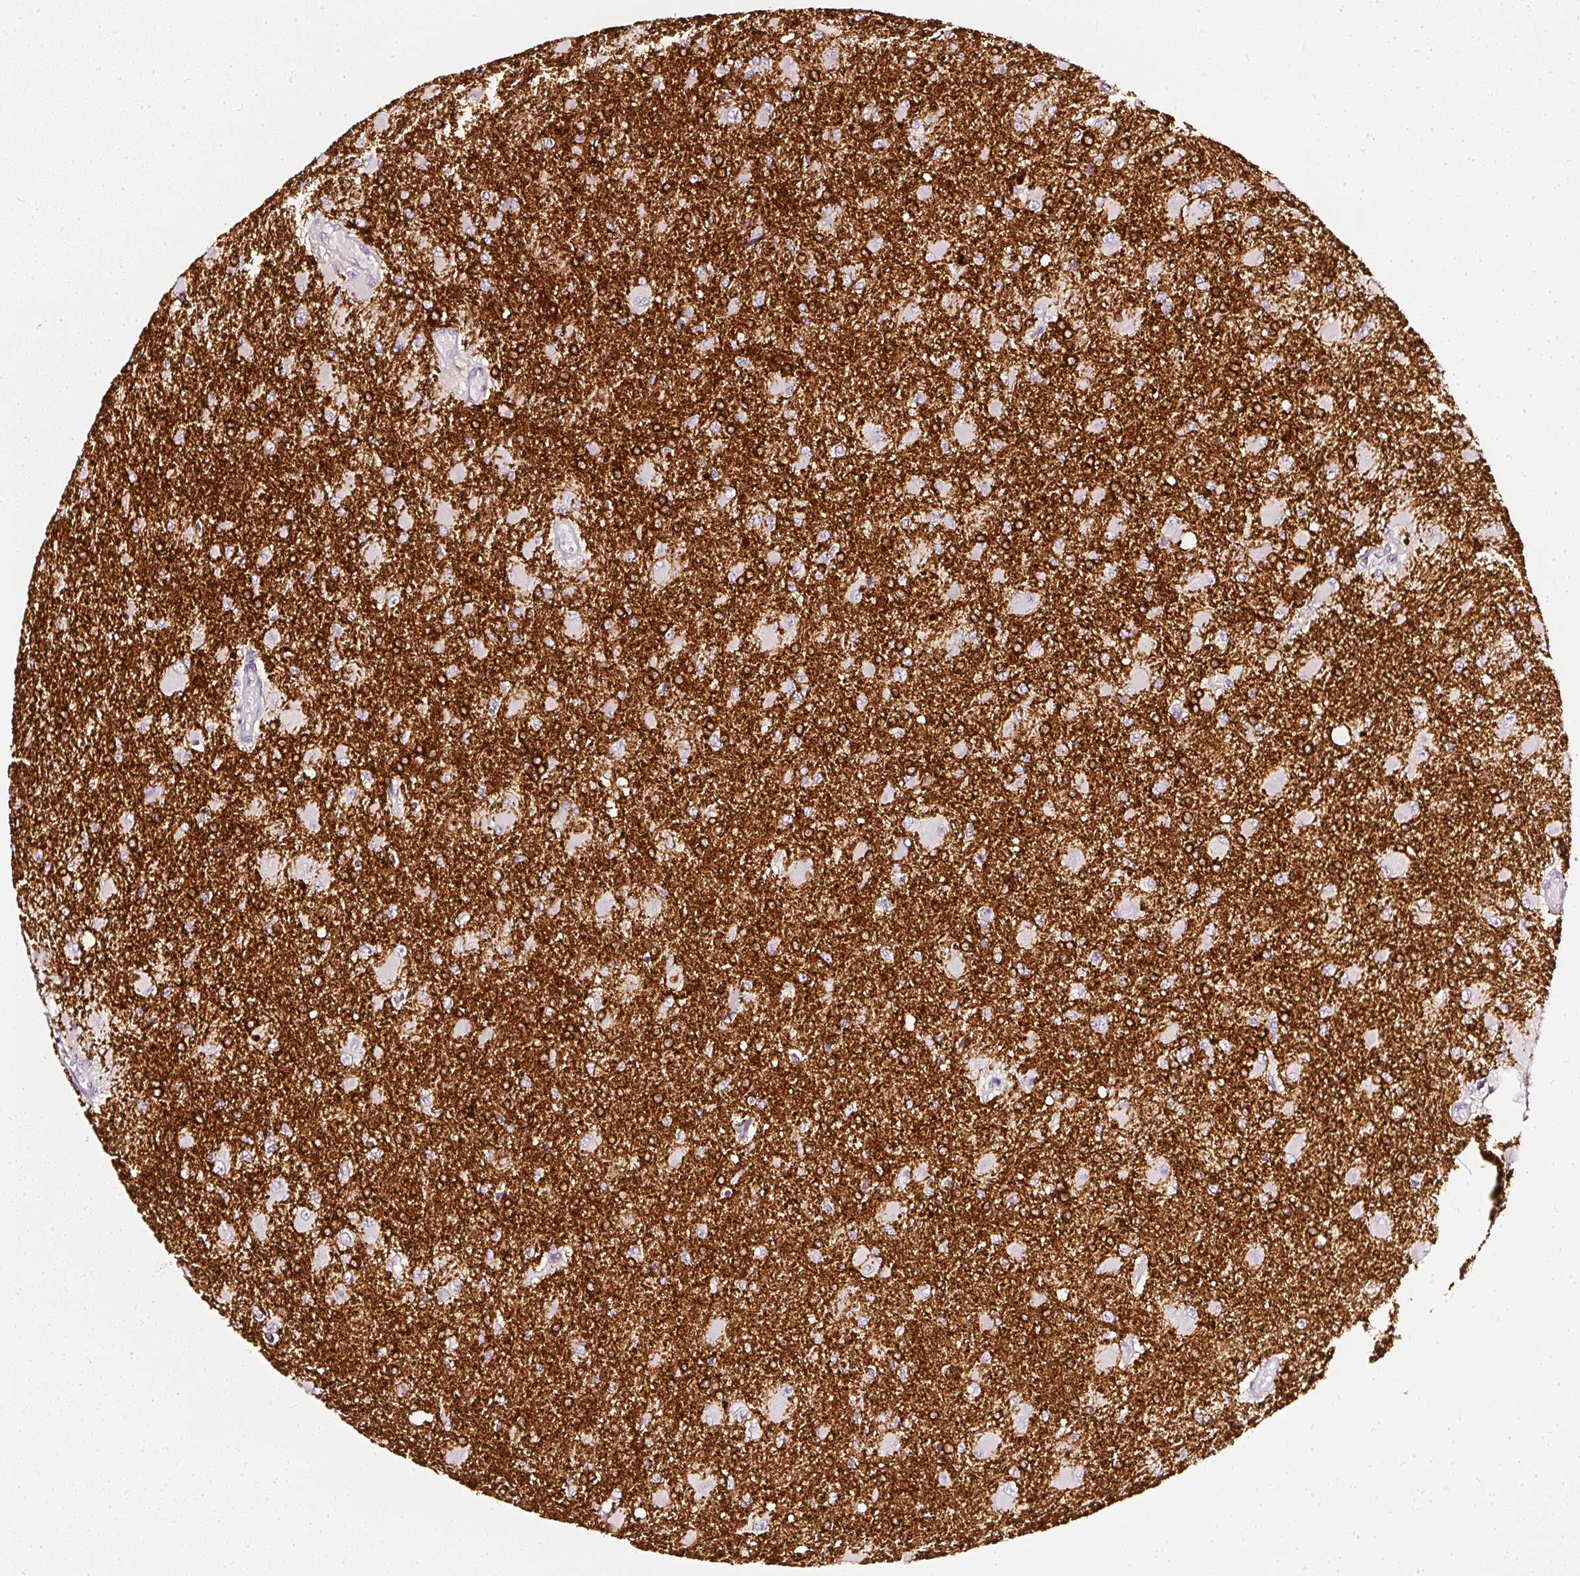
{"staining": {"intensity": "strong", "quantity": "25%-75%", "location": "cytoplasmic/membranous"}, "tissue": "glioma", "cell_type": "Tumor cells", "image_type": "cancer", "snomed": [{"axis": "morphology", "description": "Glioma, malignant, High grade"}, {"axis": "topography", "description": "Brain"}], "caption": "Protein expression analysis of human malignant glioma (high-grade) reveals strong cytoplasmic/membranous positivity in about 25%-75% of tumor cells.", "gene": "CNP", "patient": {"sex": "male", "age": 67}}